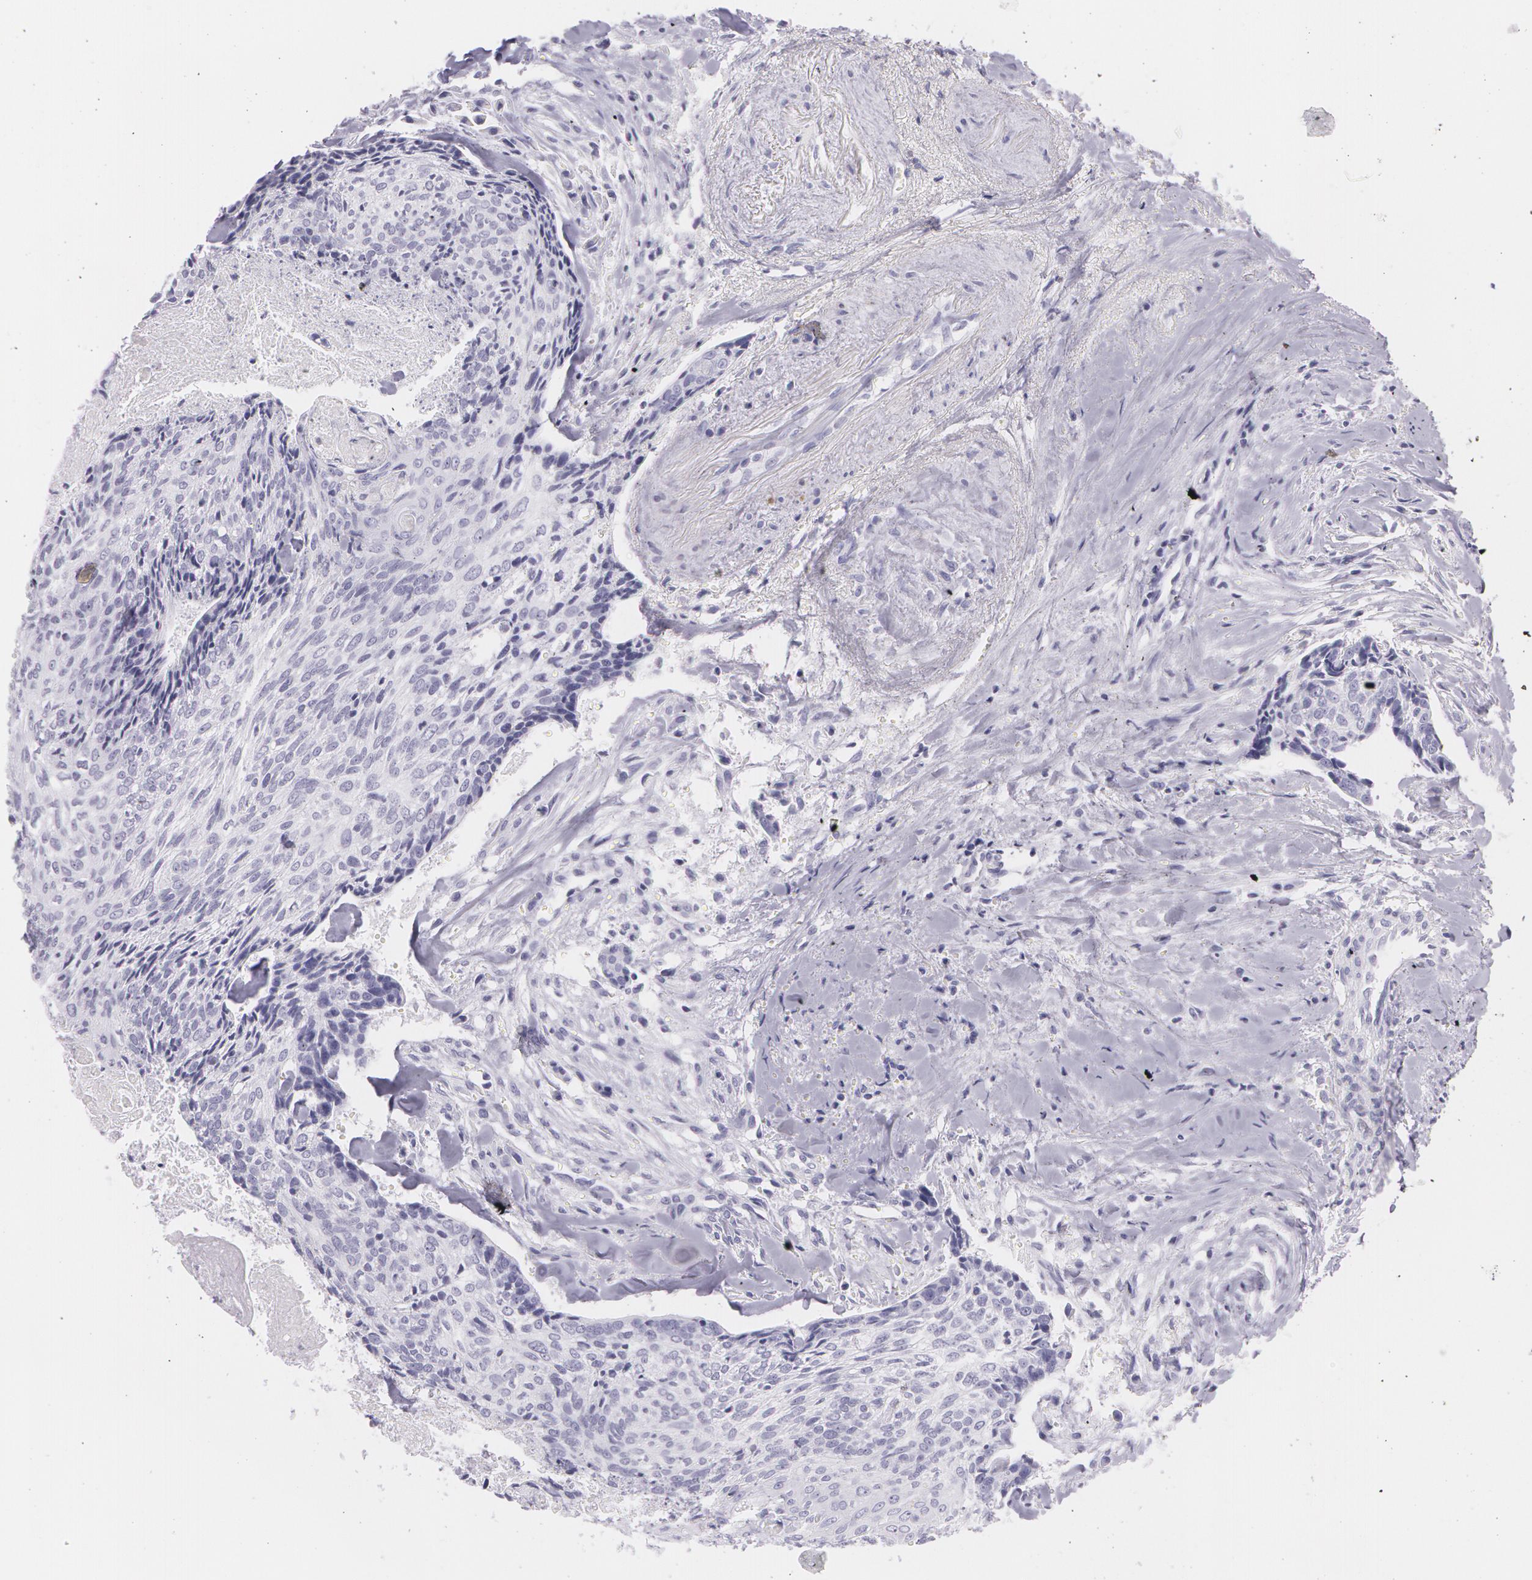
{"staining": {"intensity": "negative", "quantity": "none", "location": "none"}, "tissue": "head and neck cancer", "cell_type": "Tumor cells", "image_type": "cancer", "snomed": [{"axis": "morphology", "description": "Squamous cell carcinoma, NOS"}, {"axis": "topography", "description": "Salivary gland"}, {"axis": "topography", "description": "Head-Neck"}], "caption": "Immunohistochemical staining of human squamous cell carcinoma (head and neck) displays no significant expression in tumor cells.", "gene": "SNCG", "patient": {"sex": "male", "age": 70}}